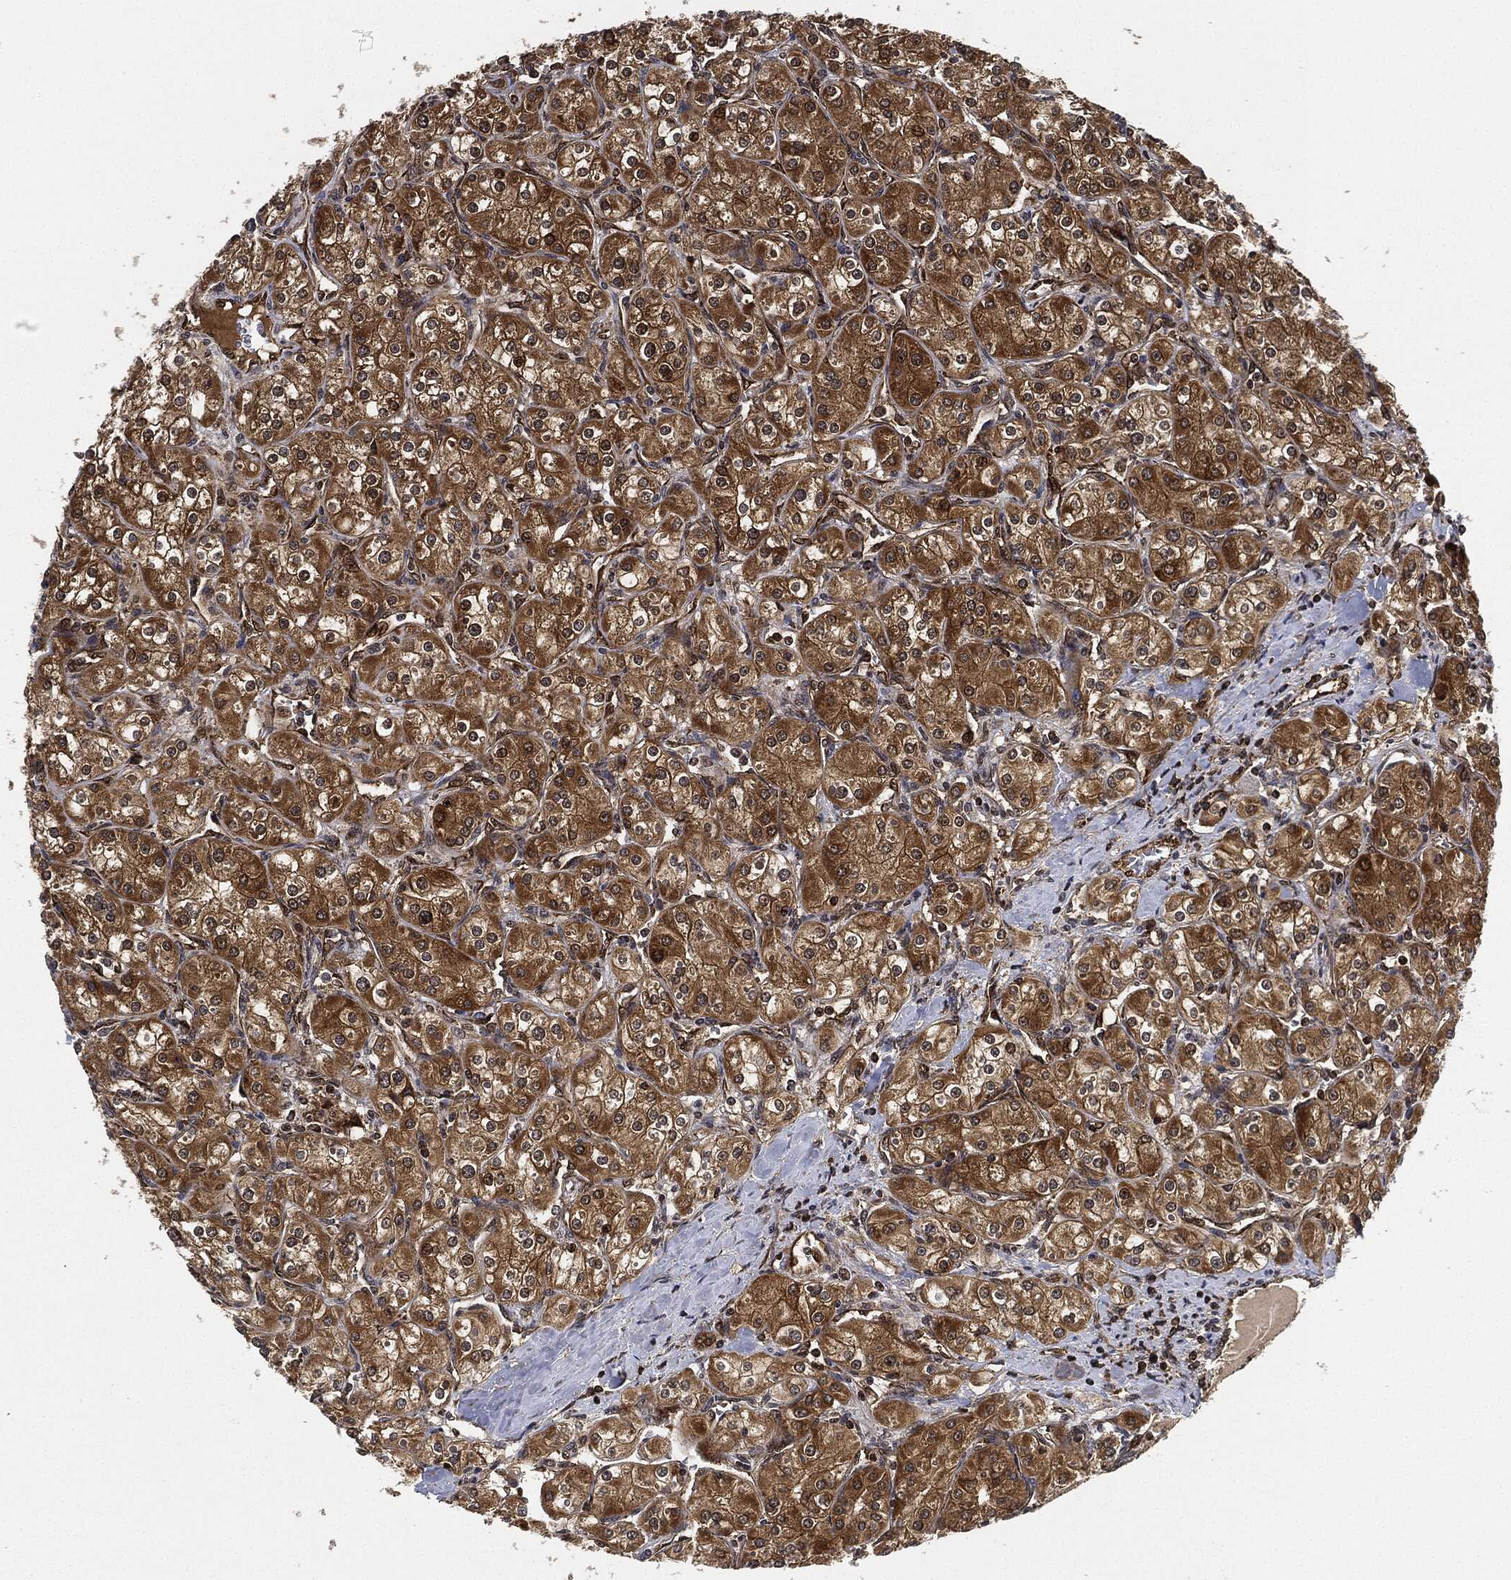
{"staining": {"intensity": "strong", "quantity": ">75%", "location": "cytoplasmic/membranous"}, "tissue": "renal cancer", "cell_type": "Tumor cells", "image_type": "cancer", "snomed": [{"axis": "morphology", "description": "Adenocarcinoma, NOS"}, {"axis": "topography", "description": "Kidney"}], "caption": "This image displays renal cancer stained with IHC to label a protein in brown. The cytoplasmic/membranous of tumor cells show strong positivity for the protein. Nuclei are counter-stained blue.", "gene": "RNASEL", "patient": {"sex": "male", "age": 77}}